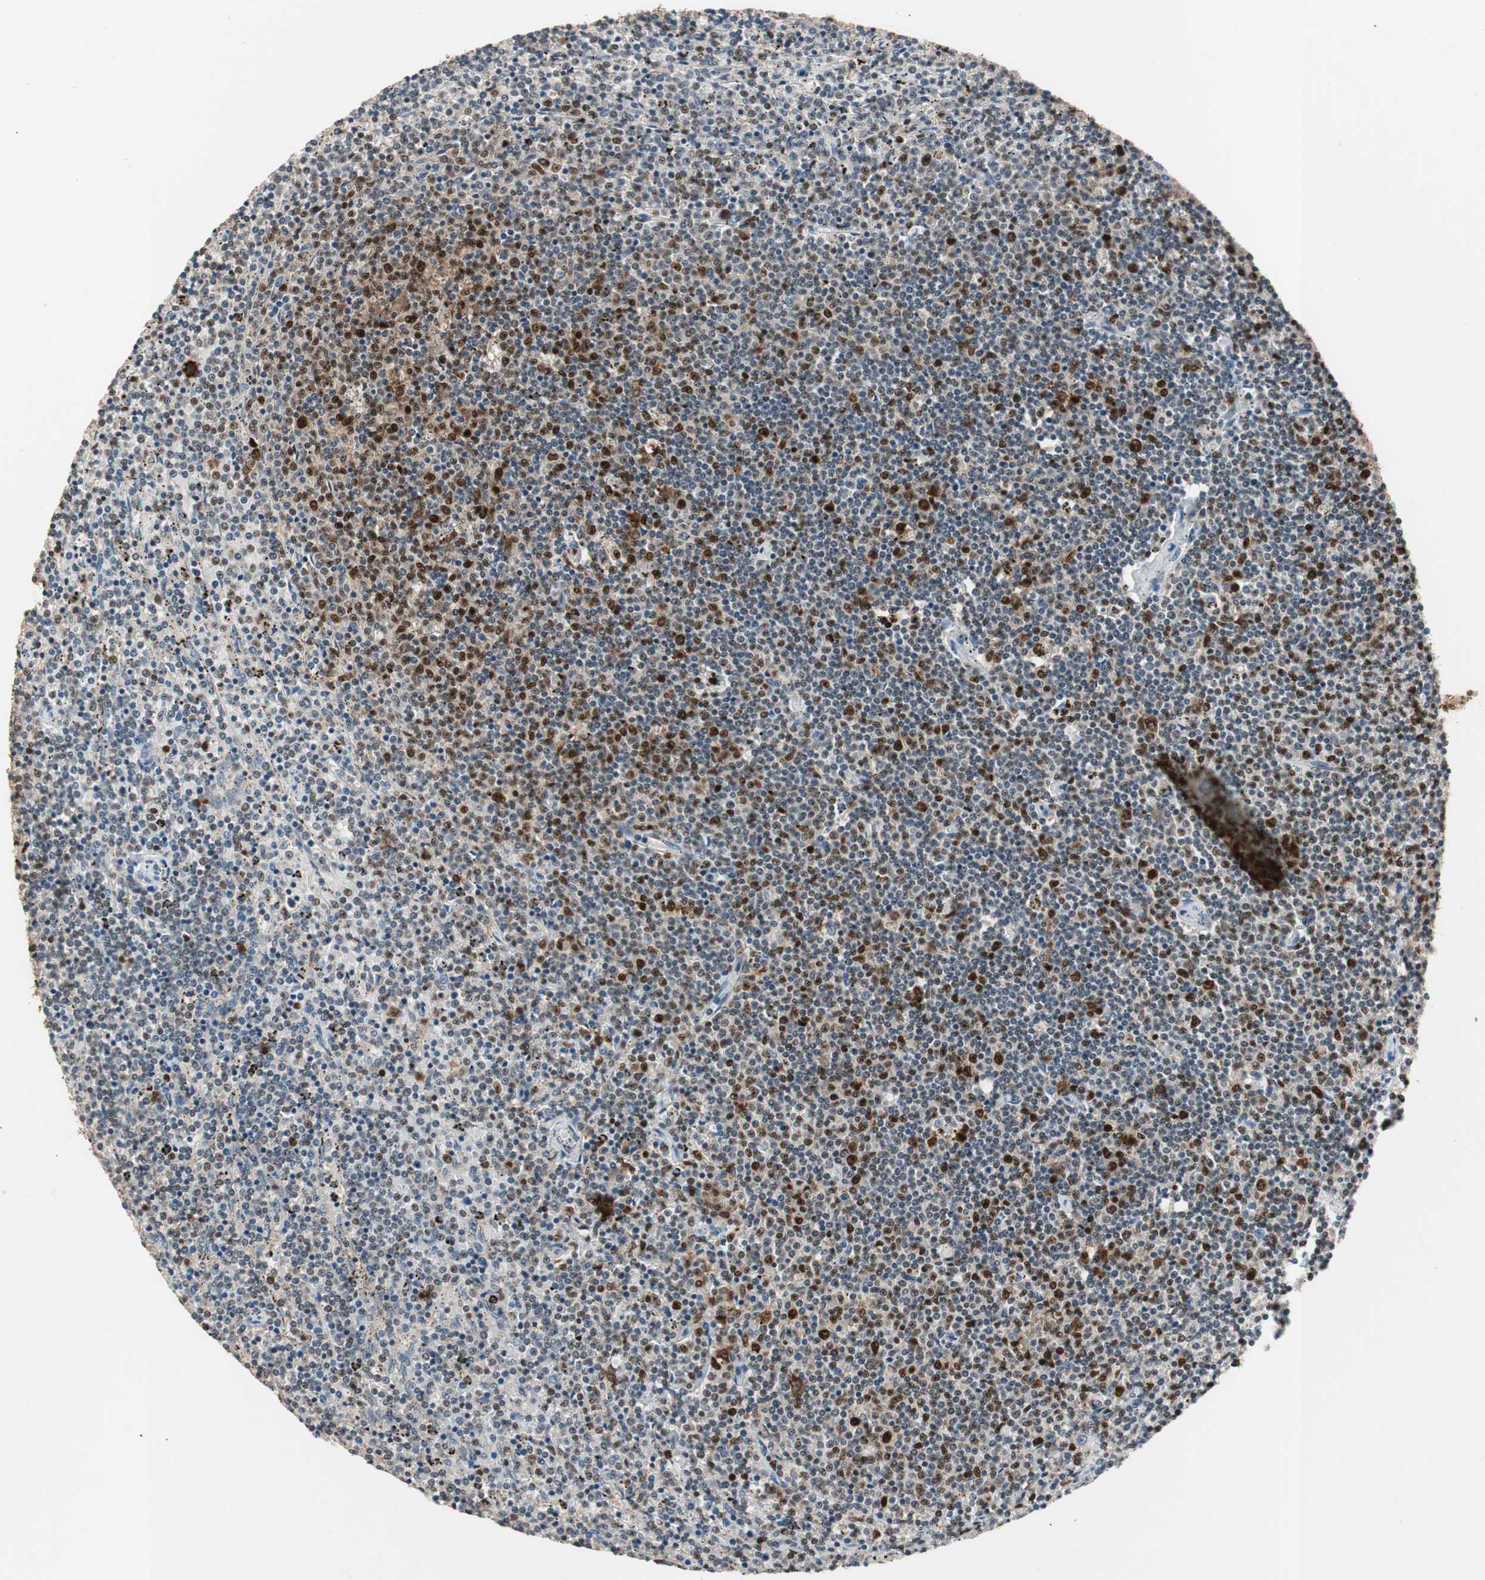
{"staining": {"intensity": "strong", "quantity": "25%-75%", "location": "nuclear"}, "tissue": "lymphoma", "cell_type": "Tumor cells", "image_type": "cancer", "snomed": [{"axis": "morphology", "description": "Malignant lymphoma, non-Hodgkin's type, Low grade"}, {"axis": "topography", "description": "Spleen"}], "caption": "Brown immunohistochemical staining in human lymphoma shows strong nuclear positivity in about 25%-75% of tumor cells.", "gene": "FEN1", "patient": {"sex": "female", "age": 50}}